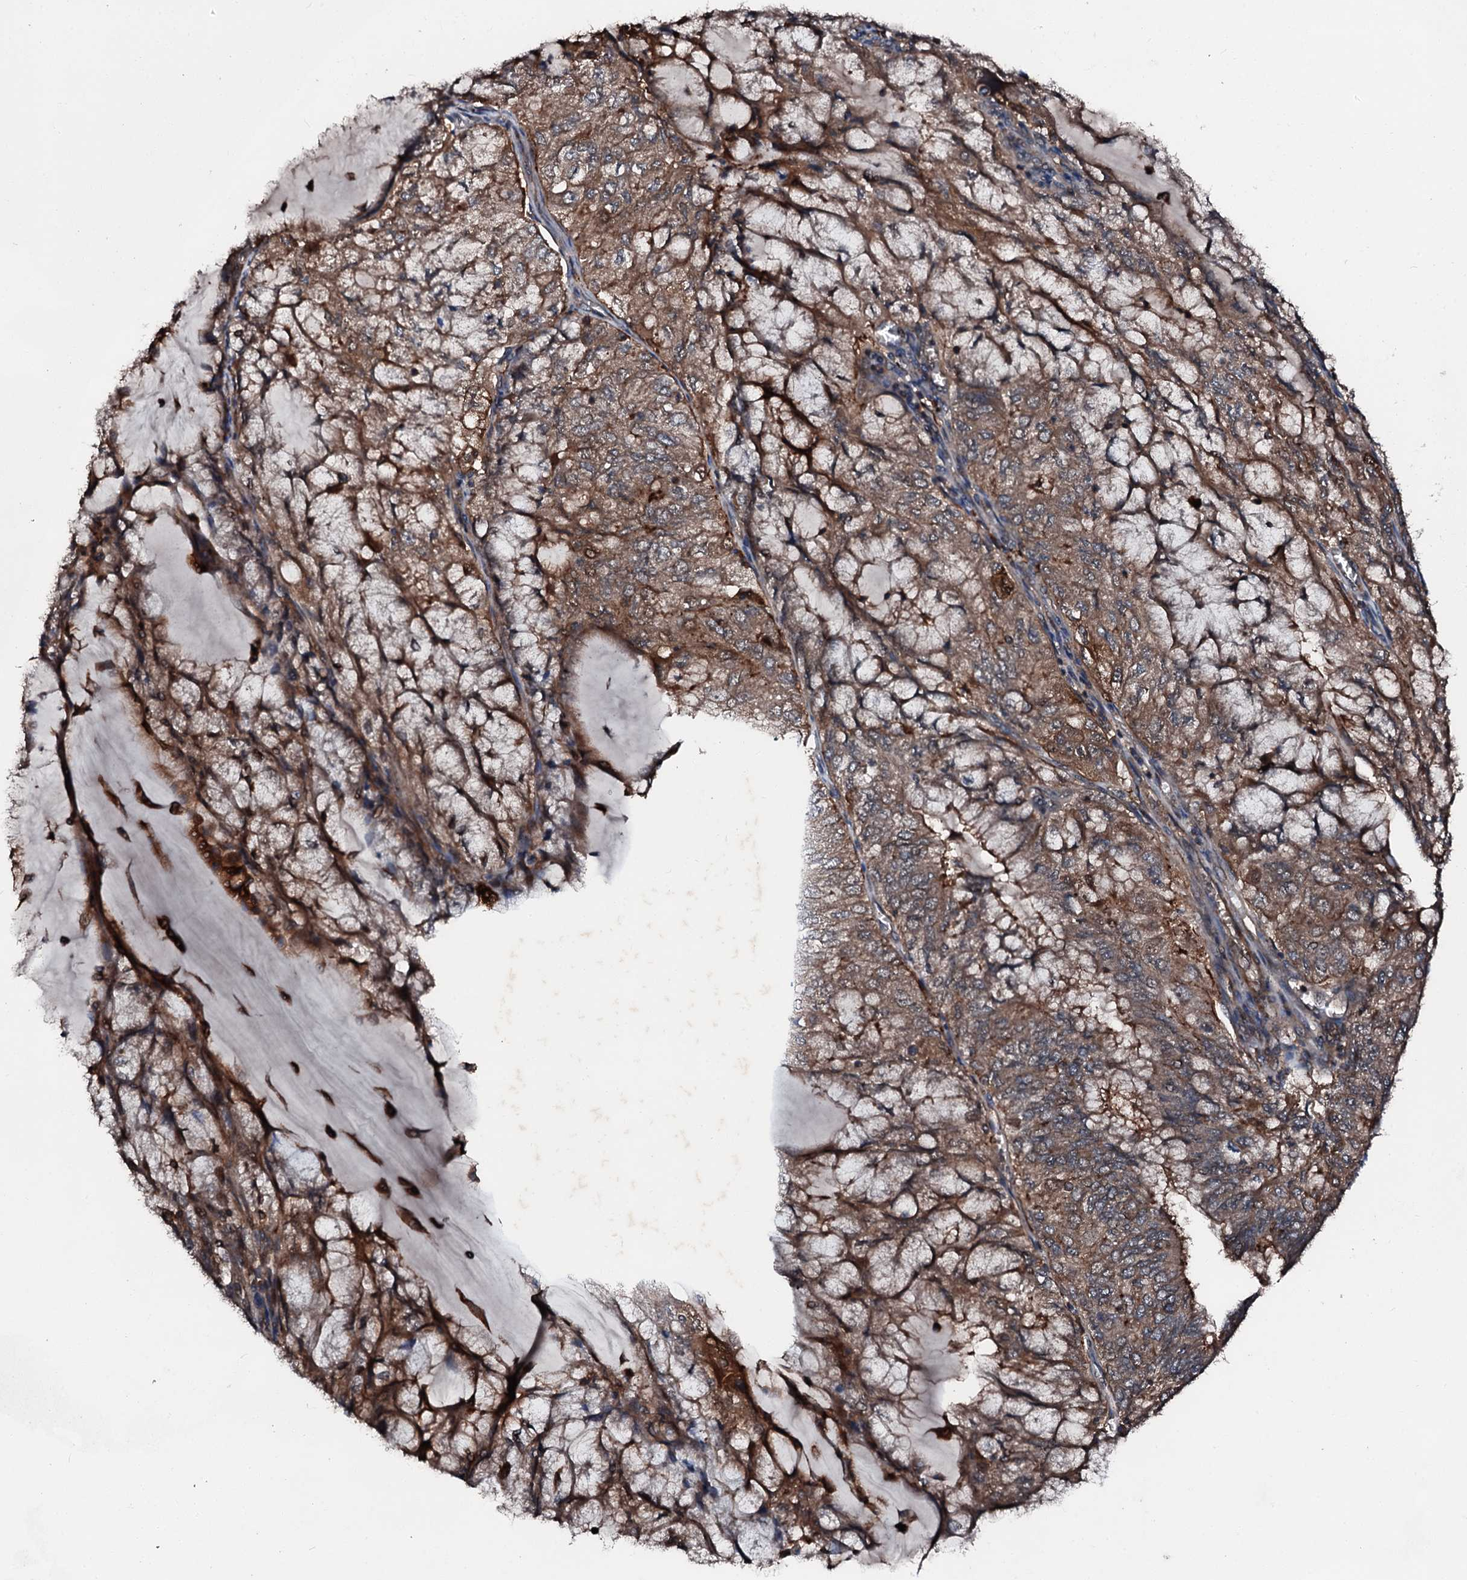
{"staining": {"intensity": "strong", "quantity": ">75%", "location": "cytoplasmic/membranous"}, "tissue": "endometrial cancer", "cell_type": "Tumor cells", "image_type": "cancer", "snomed": [{"axis": "morphology", "description": "Adenocarcinoma, NOS"}, {"axis": "topography", "description": "Endometrium"}], "caption": "Endometrial cancer was stained to show a protein in brown. There is high levels of strong cytoplasmic/membranous expression in approximately >75% of tumor cells. (DAB (3,3'-diaminobenzidine) IHC with brightfield microscopy, high magnification).", "gene": "FGD4", "patient": {"sex": "female", "age": 81}}